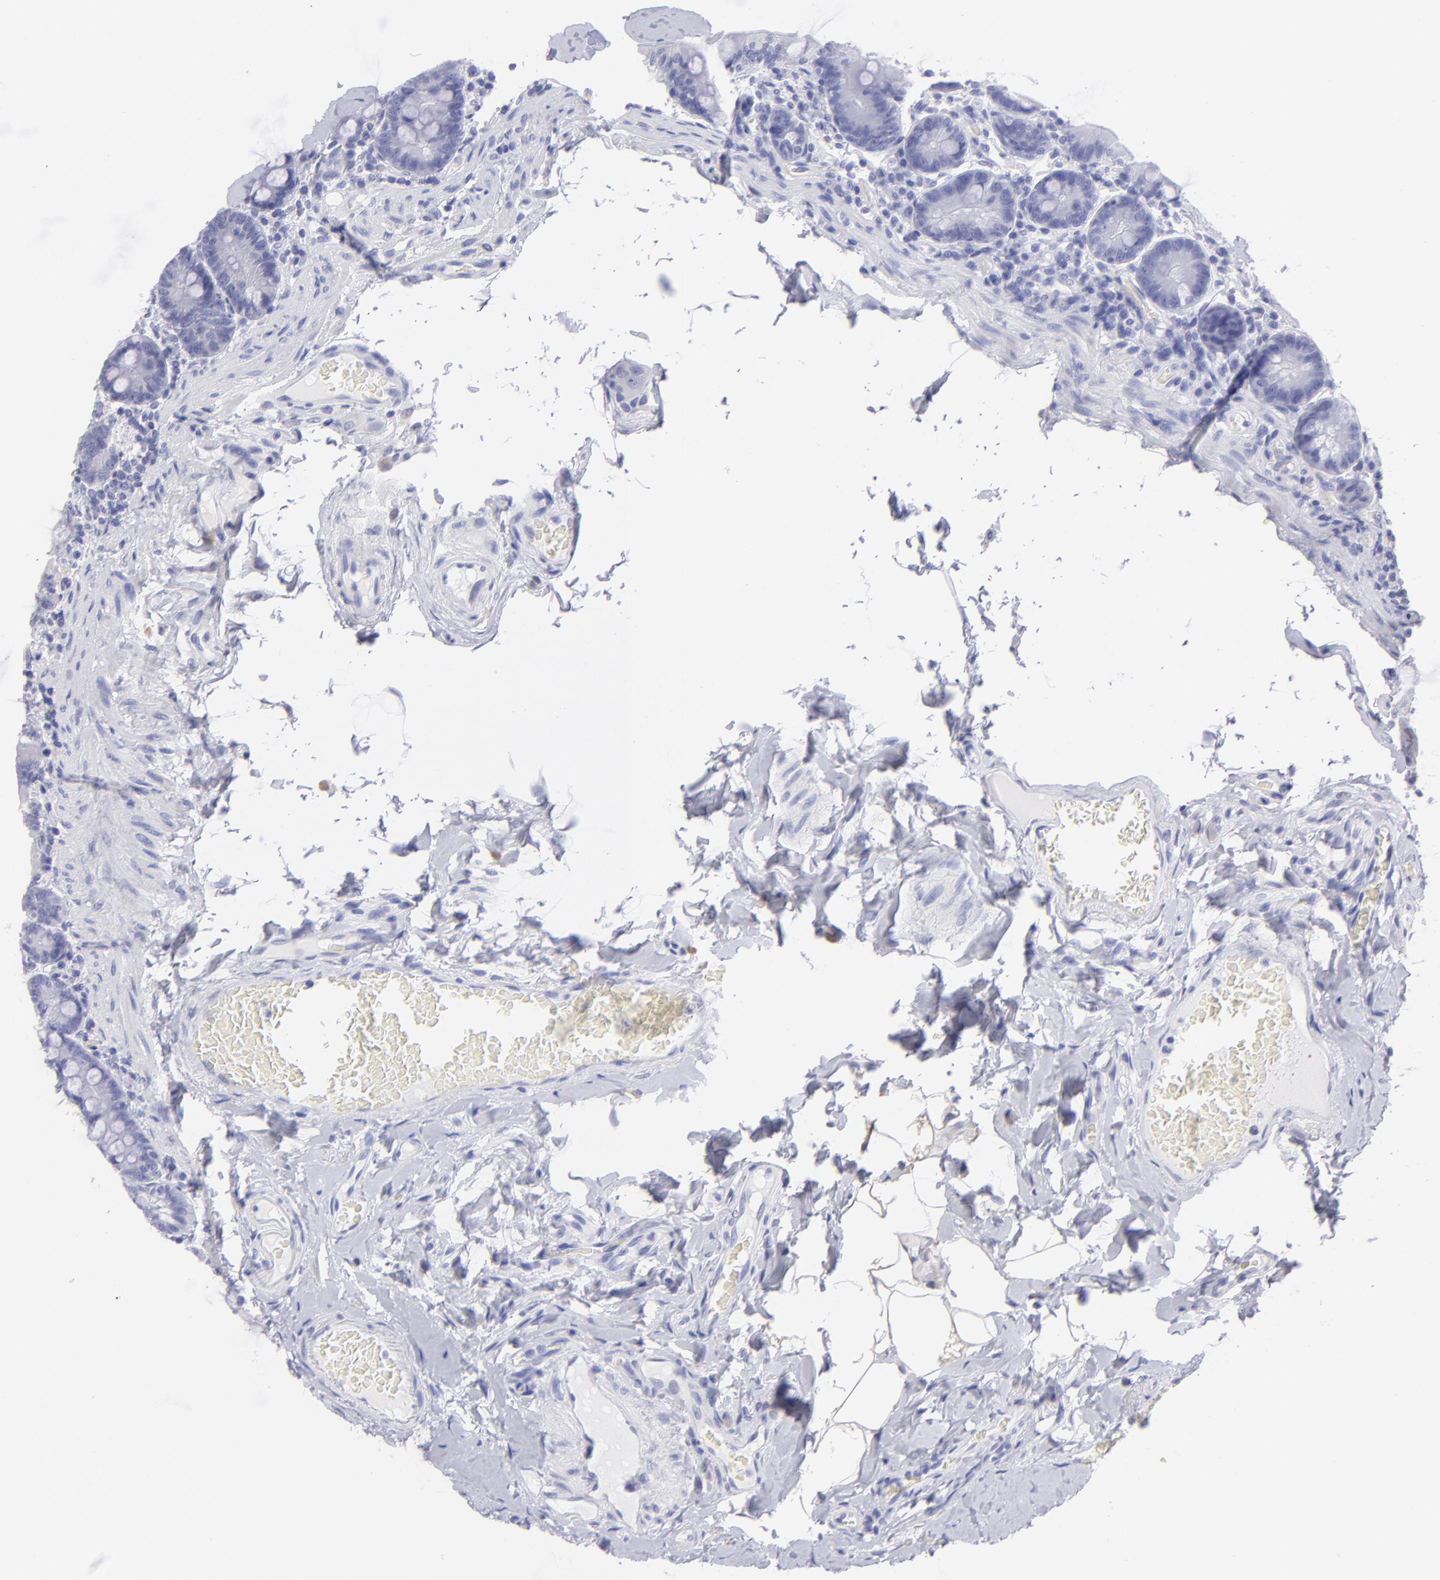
{"staining": {"intensity": "negative", "quantity": "none", "location": "none"}, "tissue": "duodenum", "cell_type": "Glandular cells", "image_type": "normal", "snomed": [{"axis": "morphology", "description": "Normal tissue, NOS"}, {"axis": "topography", "description": "Duodenum"}], "caption": "Immunohistochemistry photomicrograph of unremarkable duodenum: human duodenum stained with DAB displays no significant protein staining in glandular cells.", "gene": "PIP", "patient": {"sex": "male", "age": 66}}